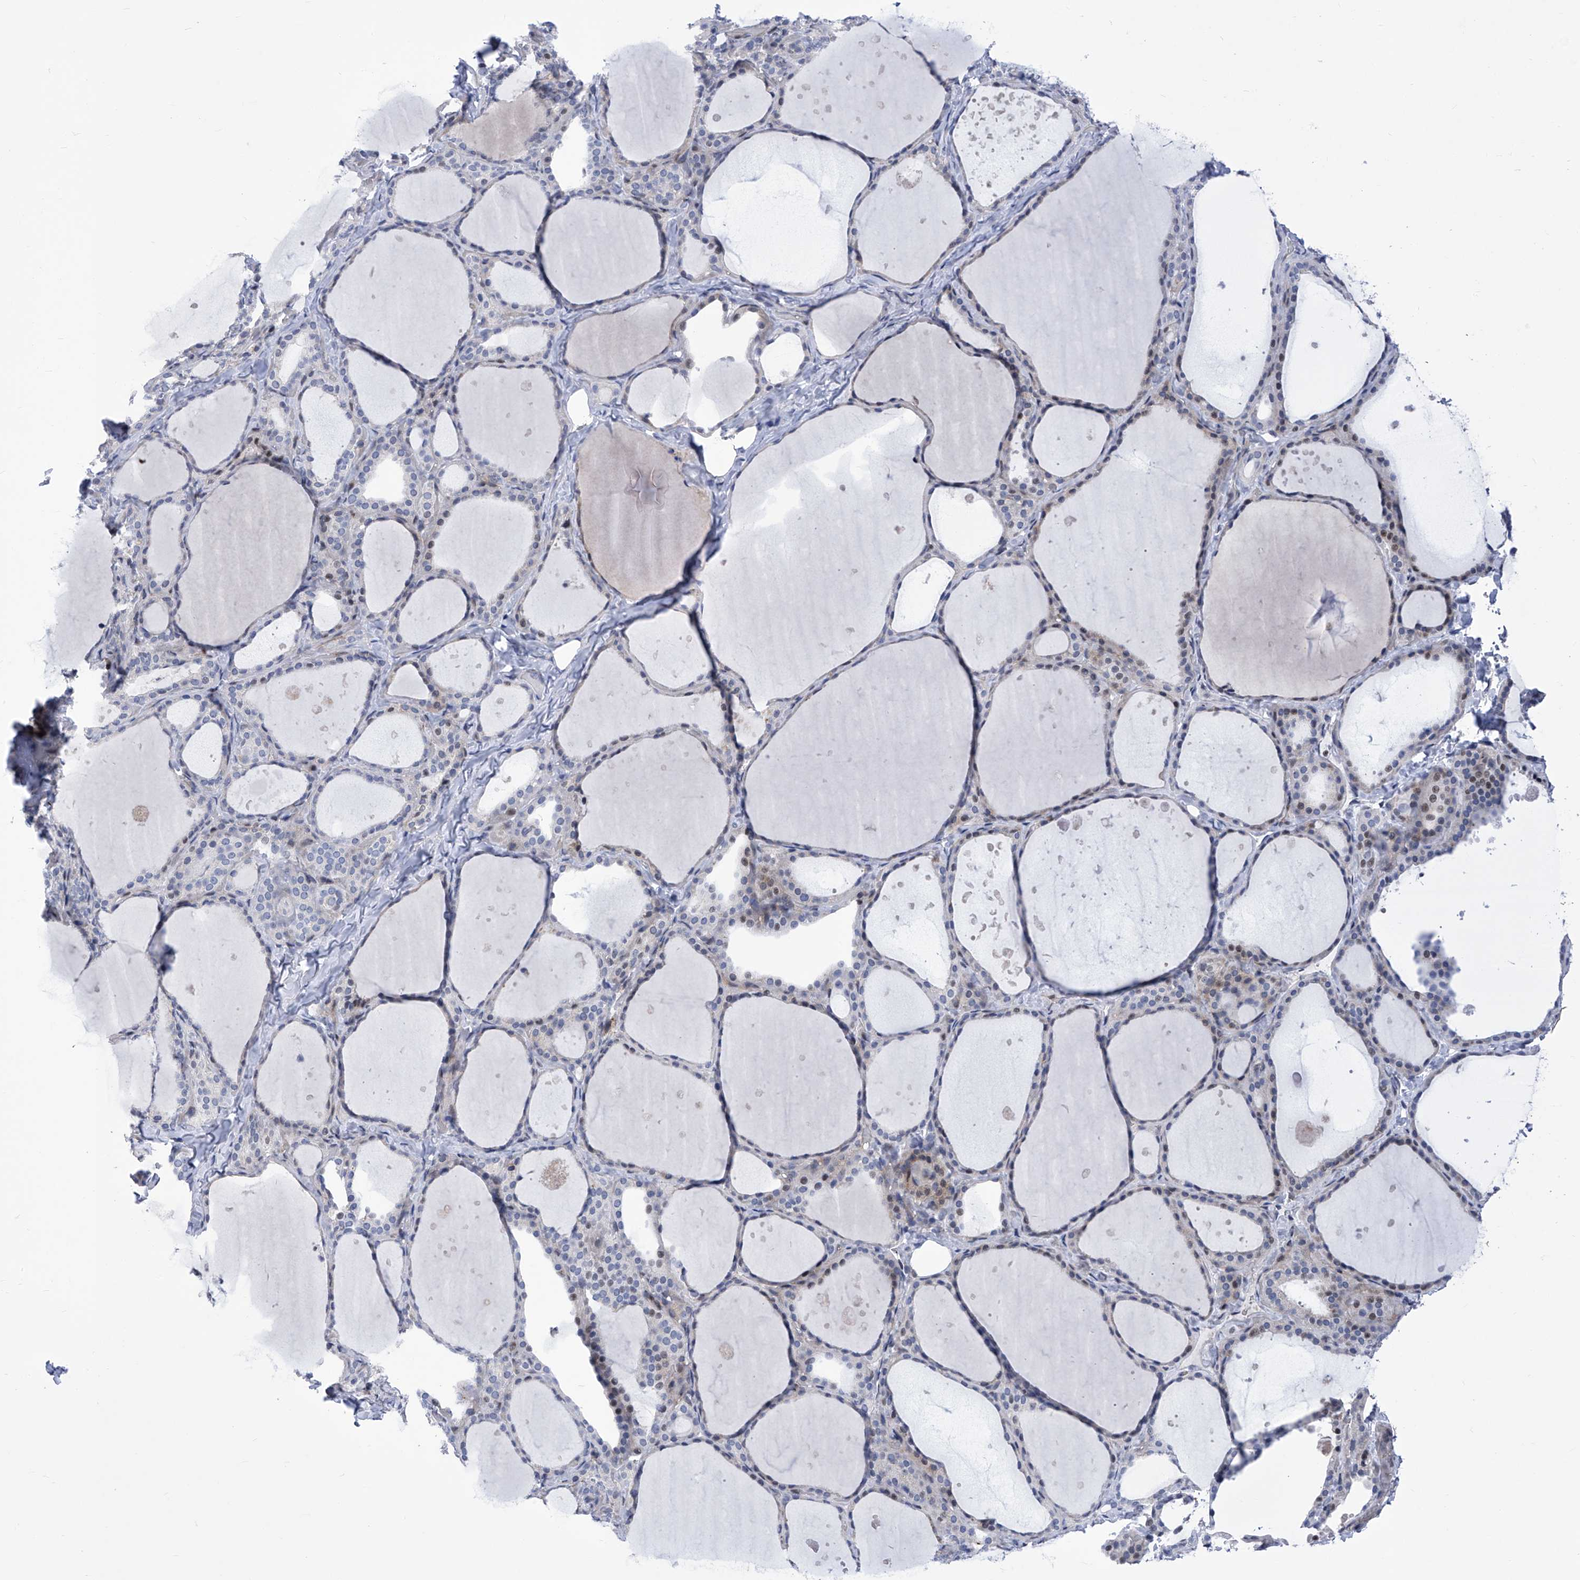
{"staining": {"intensity": "moderate", "quantity": "<25%", "location": "nuclear"}, "tissue": "thyroid gland", "cell_type": "Glandular cells", "image_type": "normal", "snomed": [{"axis": "morphology", "description": "Normal tissue, NOS"}, {"axis": "topography", "description": "Thyroid gland"}], "caption": "Human thyroid gland stained with a protein marker reveals moderate staining in glandular cells.", "gene": "NUFIP1", "patient": {"sex": "female", "age": 44}}